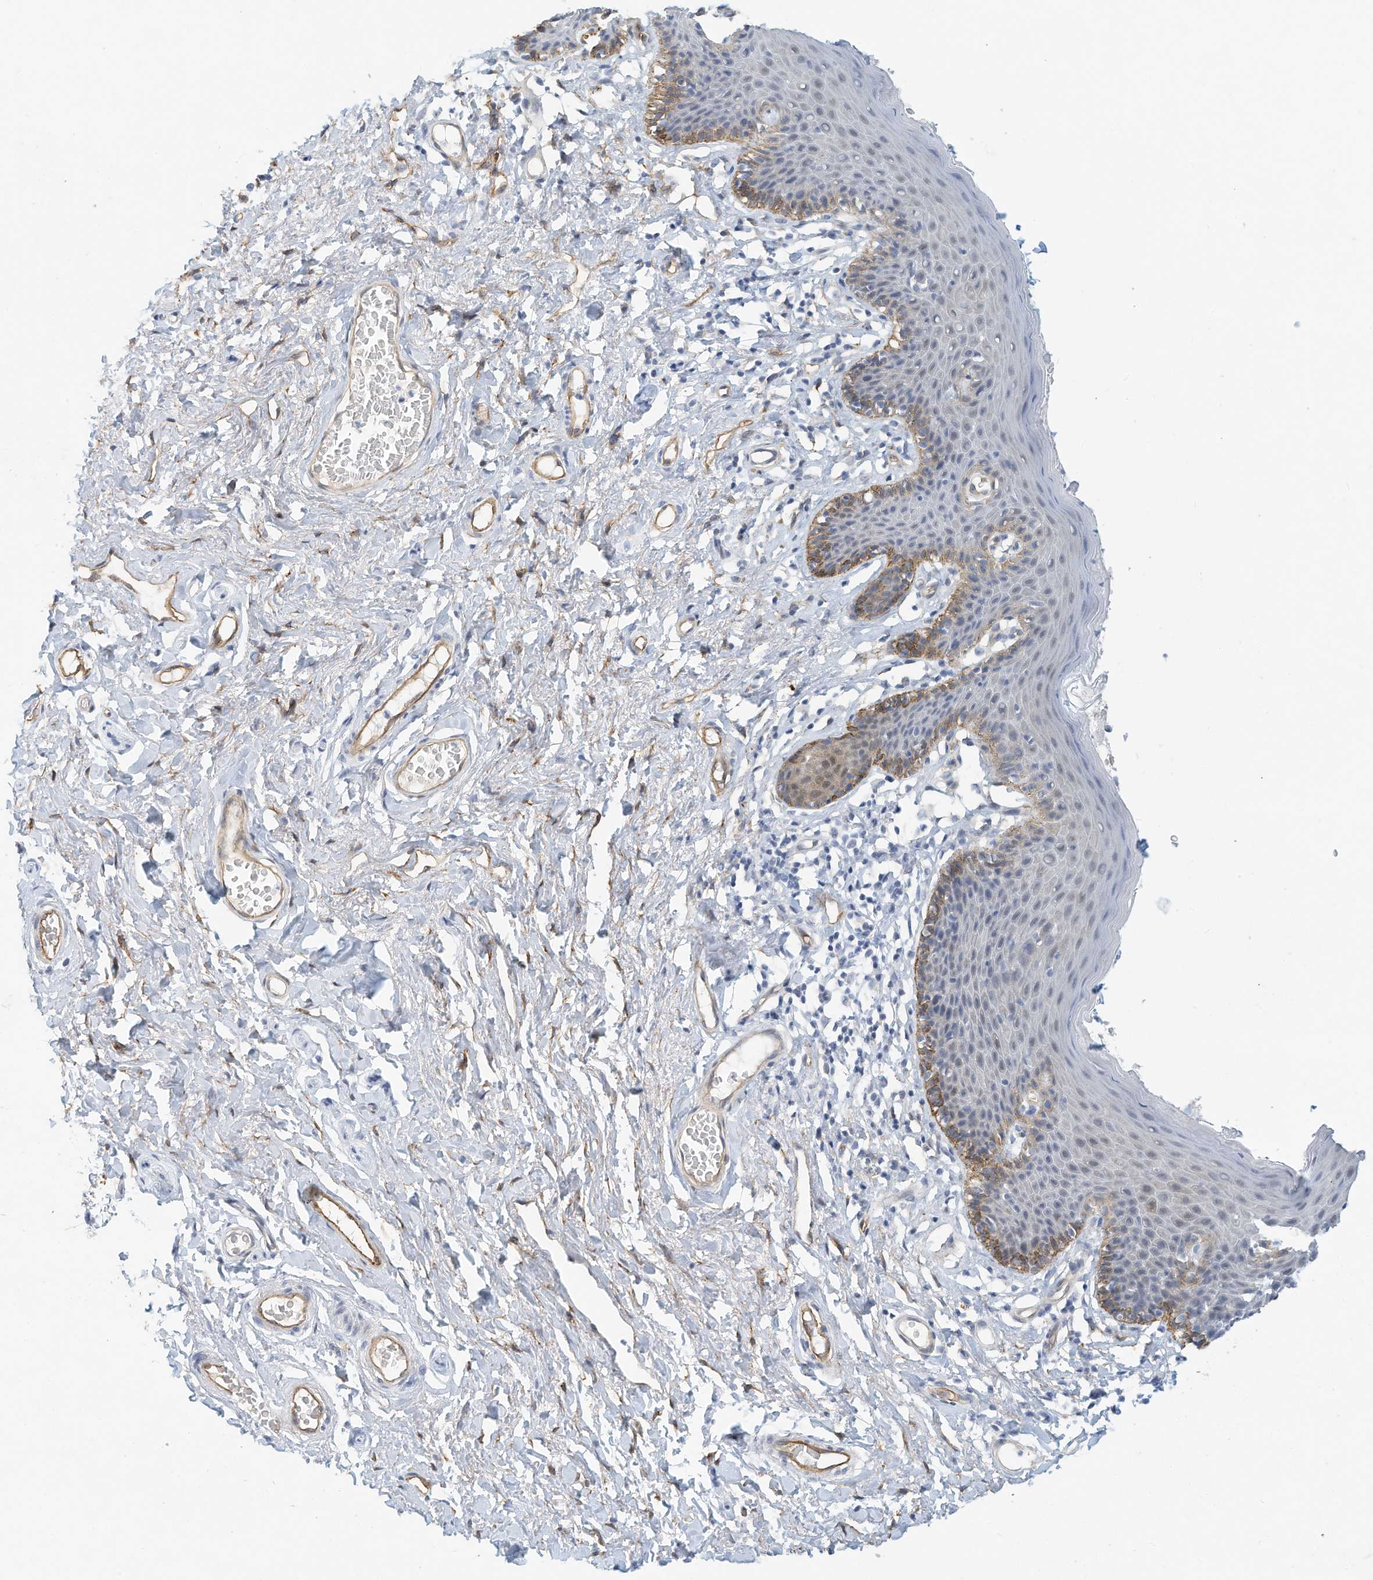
{"staining": {"intensity": "moderate", "quantity": "<25%", "location": "cytoplasmic/membranous"}, "tissue": "skin", "cell_type": "Epidermal cells", "image_type": "normal", "snomed": [{"axis": "morphology", "description": "Normal tissue, NOS"}, {"axis": "topography", "description": "Vulva"}], "caption": "Brown immunohistochemical staining in benign skin demonstrates moderate cytoplasmic/membranous positivity in approximately <25% of epidermal cells.", "gene": "ARHGAP28", "patient": {"sex": "female", "age": 66}}